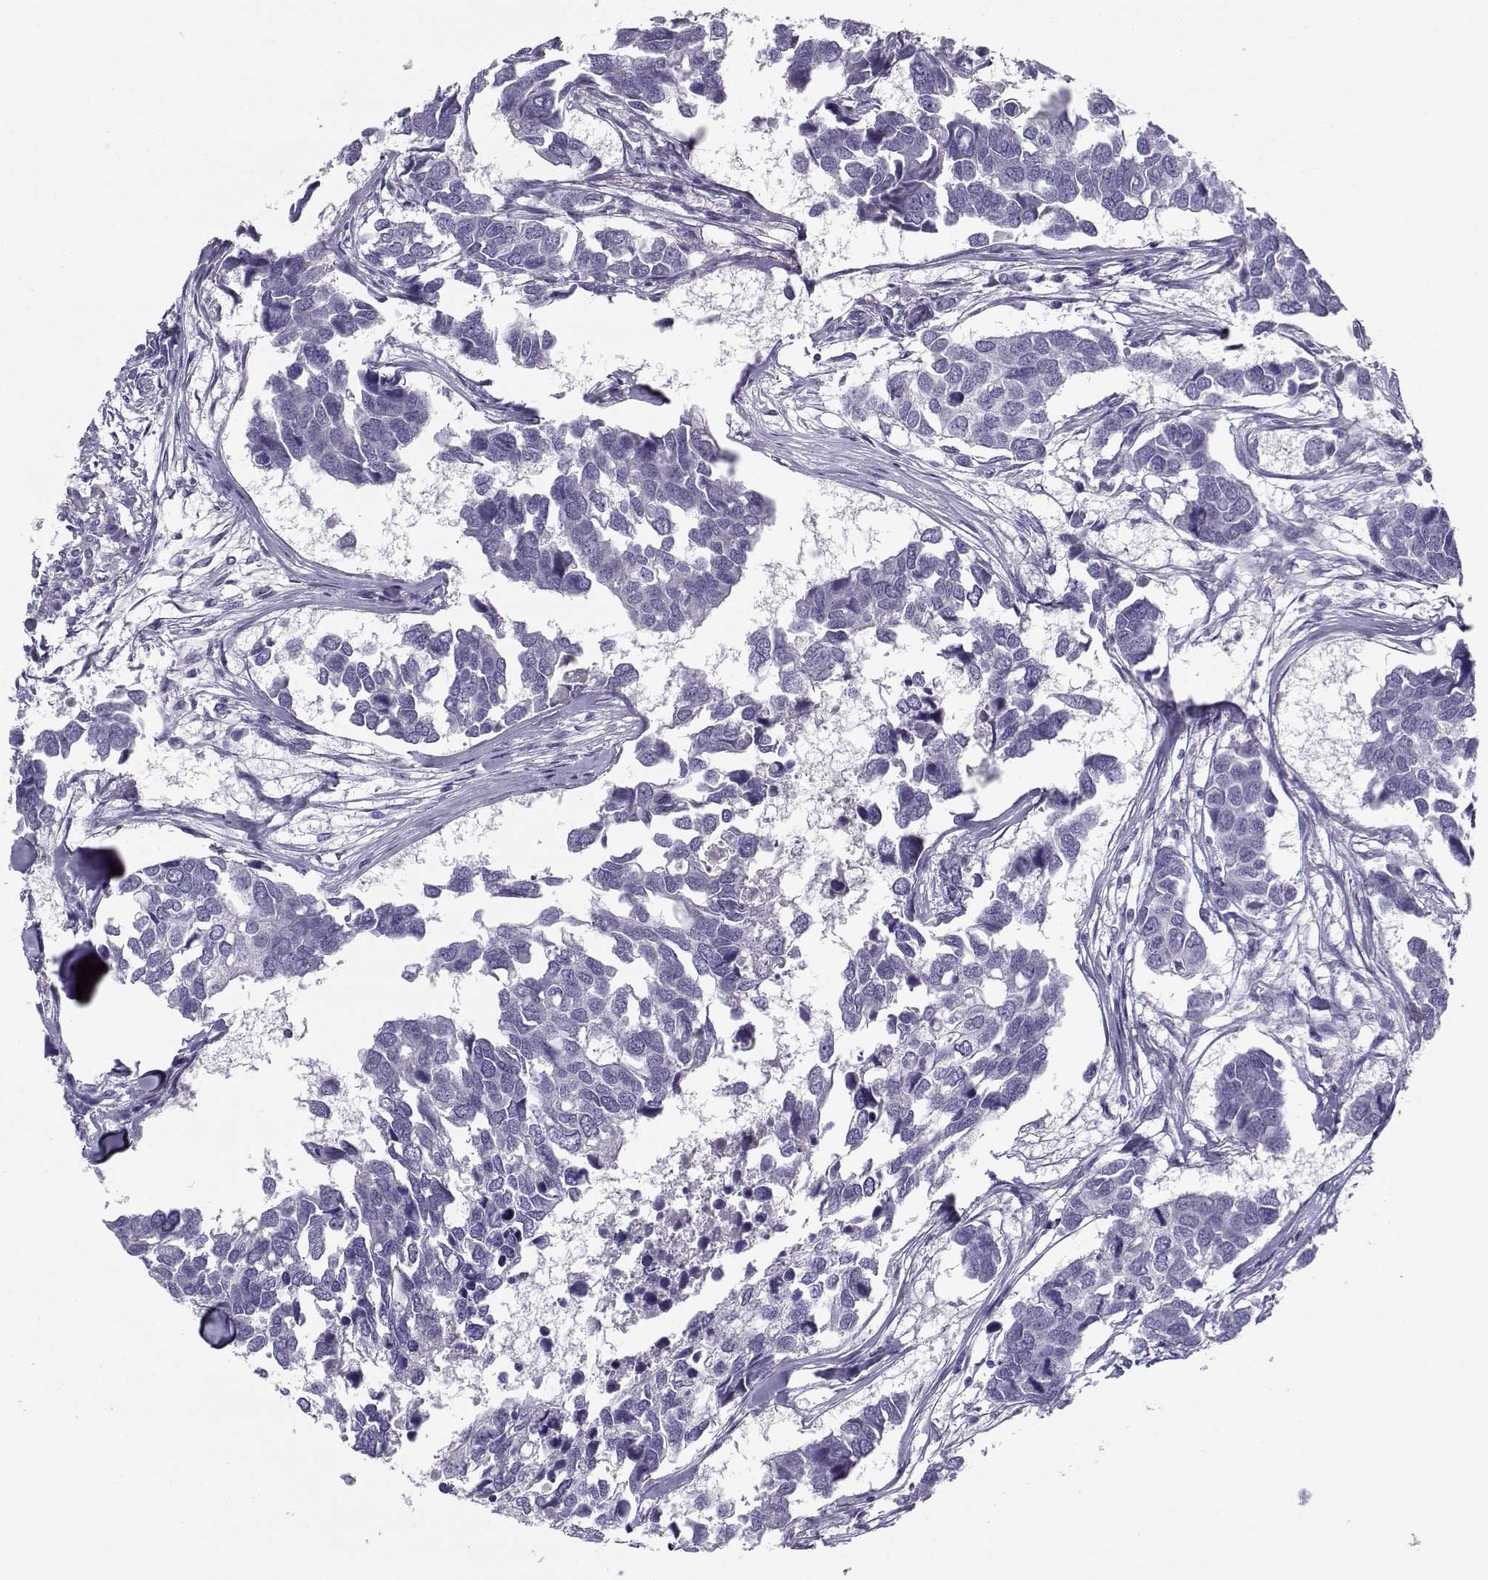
{"staining": {"intensity": "negative", "quantity": "none", "location": "none"}, "tissue": "breast cancer", "cell_type": "Tumor cells", "image_type": "cancer", "snomed": [{"axis": "morphology", "description": "Duct carcinoma"}, {"axis": "topography", "description": "Breast"}], "caption": "High power microscopy photomicrograph of an immunohistochemistry photomicrograph of breast cancer, revealing no significant positivity in tumor cells. The staining is performed using DAB brown chromogen with nuclei counter-stained in using hematoxylin.", "gene": "CFAP77", "patient": {"sex": "female", "age": 83}}